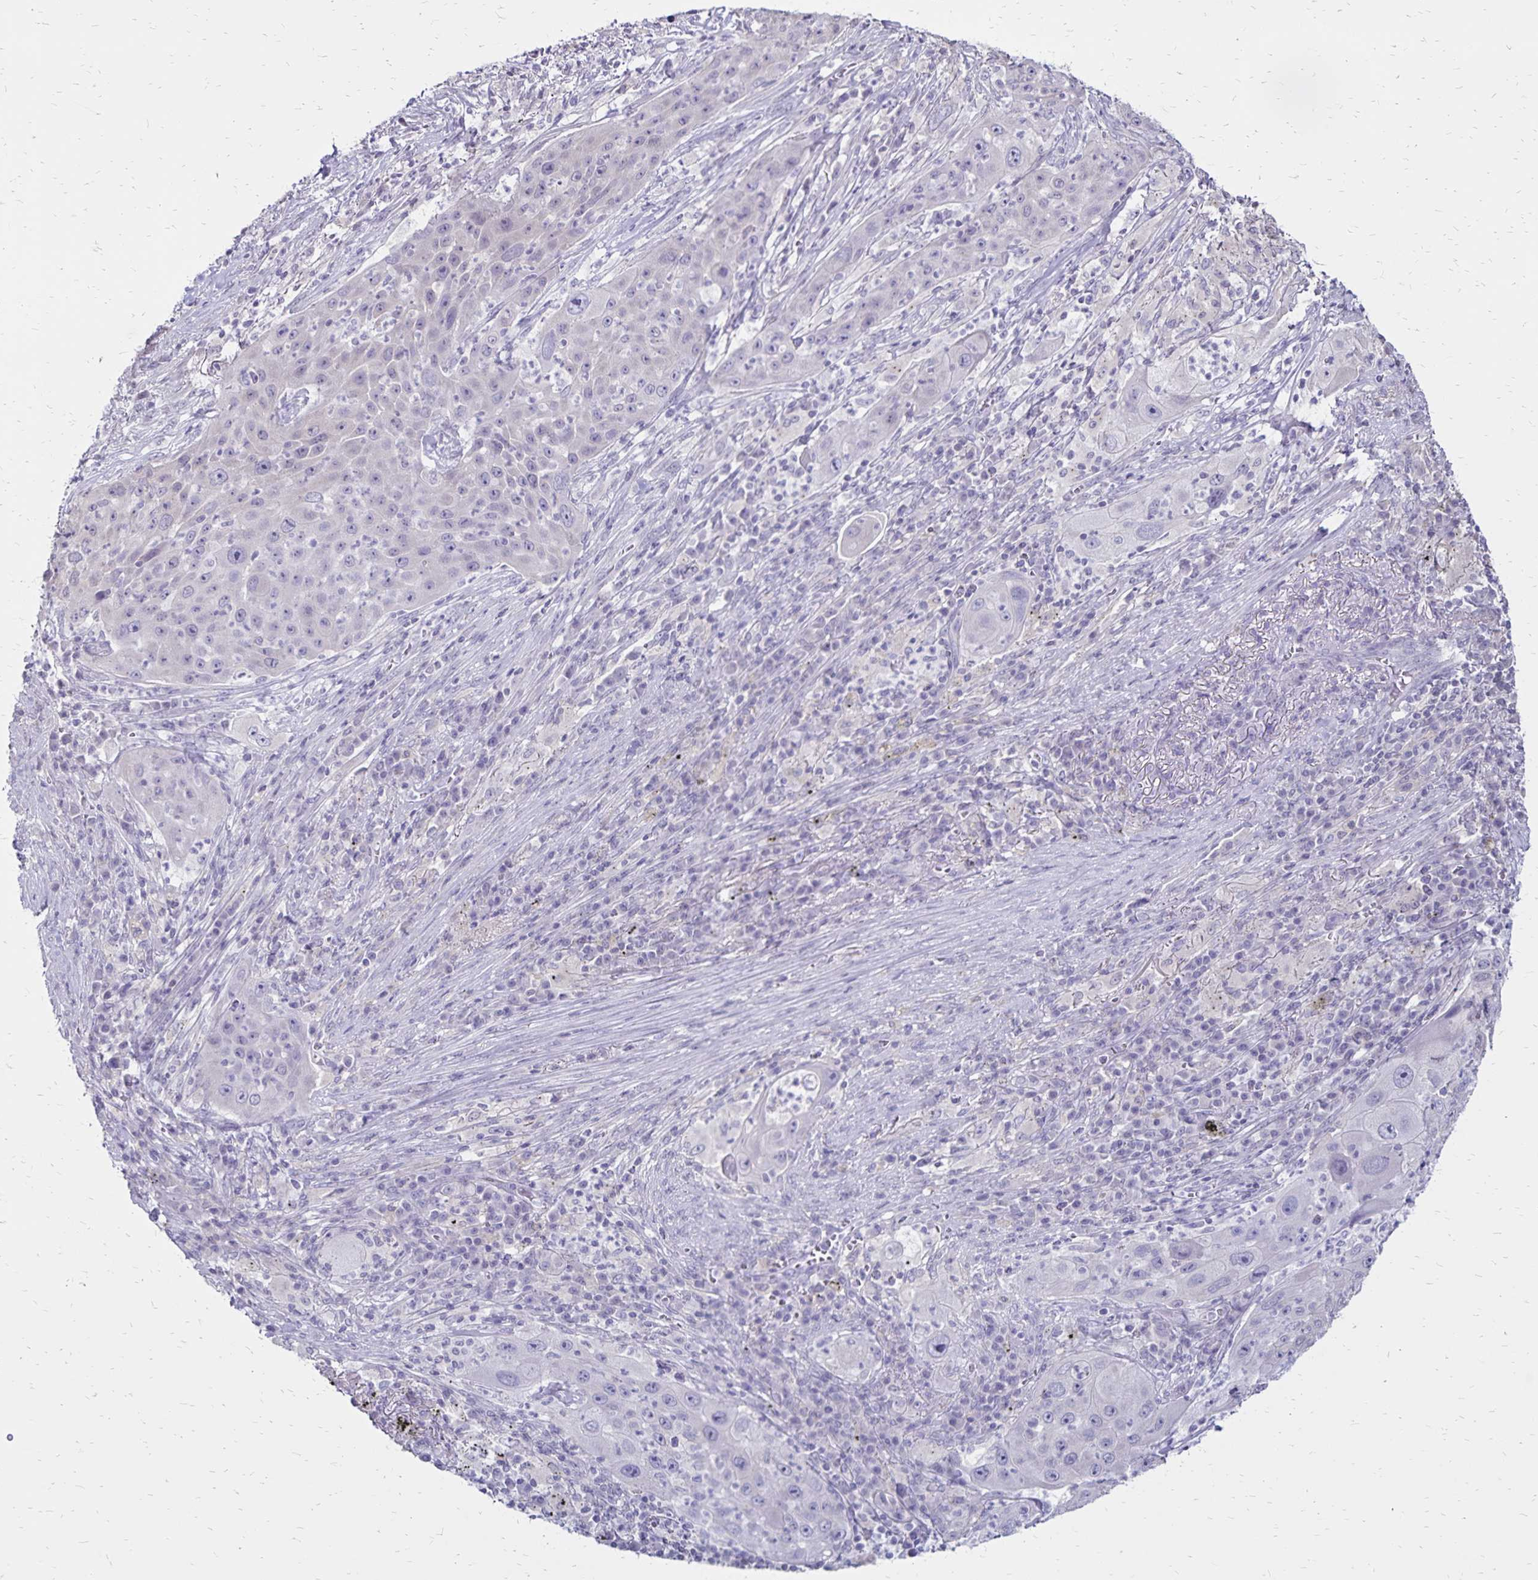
{"staining": {"intensity": "negative", "quantity": "none", "location": "none"}, "tissue": "lung cancer", "cell_type": "Tumor cells", "image_type": "cancer", "snomed": [{"axis": "morphology", "description": "Squamous cell carcinoma, NOS"}, {"axis": "topography", "description": "Lung"}], "caption": "A histopathology image of squamous cell carcinoma (lung) stained for a protein displays no brown staining in tumor cells.", "gene": "SH3GL3", "patient": {"sex": "female", "age": 59}}